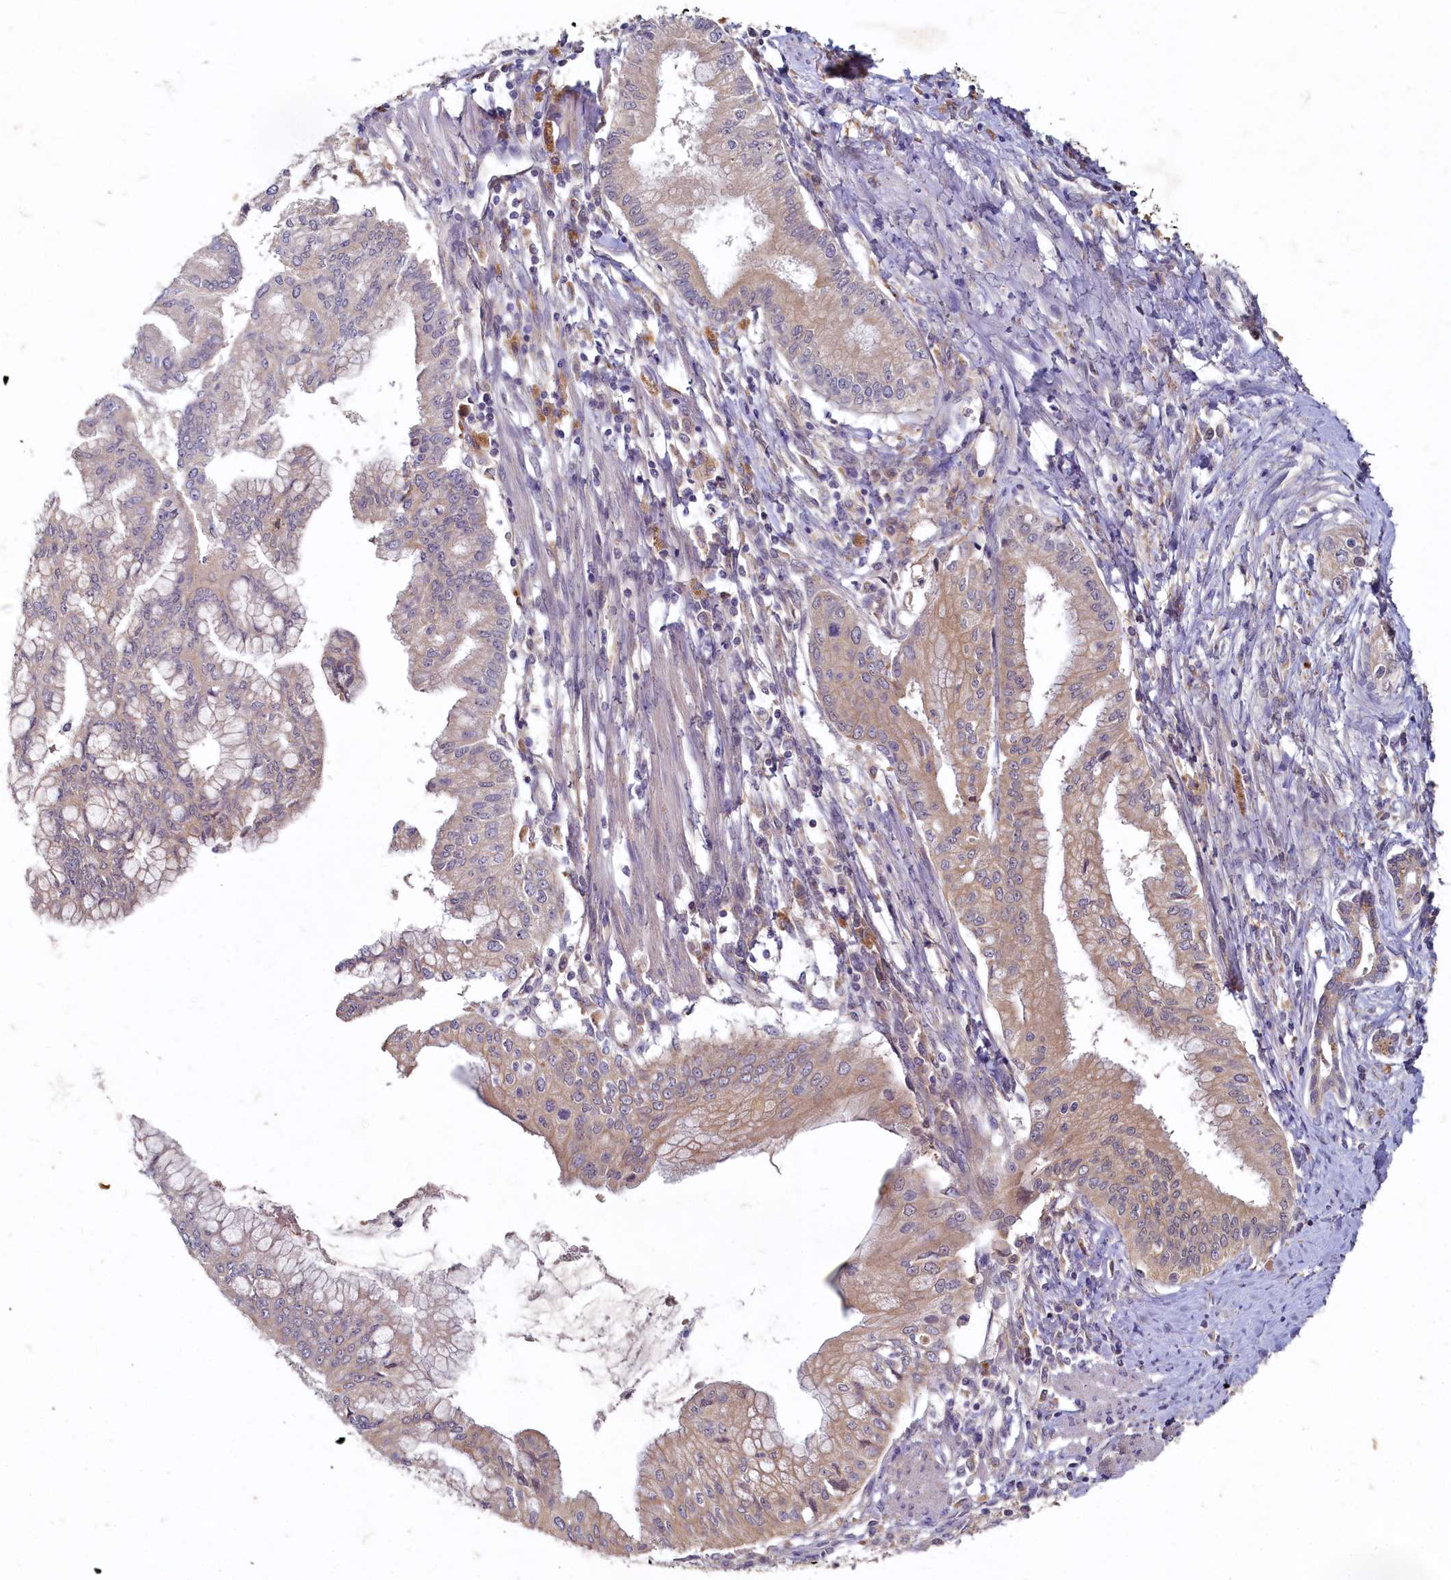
{"staining": {"intensity": "weak", "quantity": "25%-75%", "location": "cytoplasmic/membranous"}, "tissue": "pancreatic cancer", "cell_type": "Tumor cells", "image_type": "cancer", "snomed": [{"axis": "morphology", "description": "Adenocarcinoma, NOS"}, {"axis": "topography", "description": "Pancreas"}], "caption": "A low amount of weak cytoplasmic/membranous expression is present in approximately 25%-75% of tumor cells in pancreatic adenocarcinoma tissue.", "gene": "HERC3", "patient": {"sex": "male", "age": 46}}